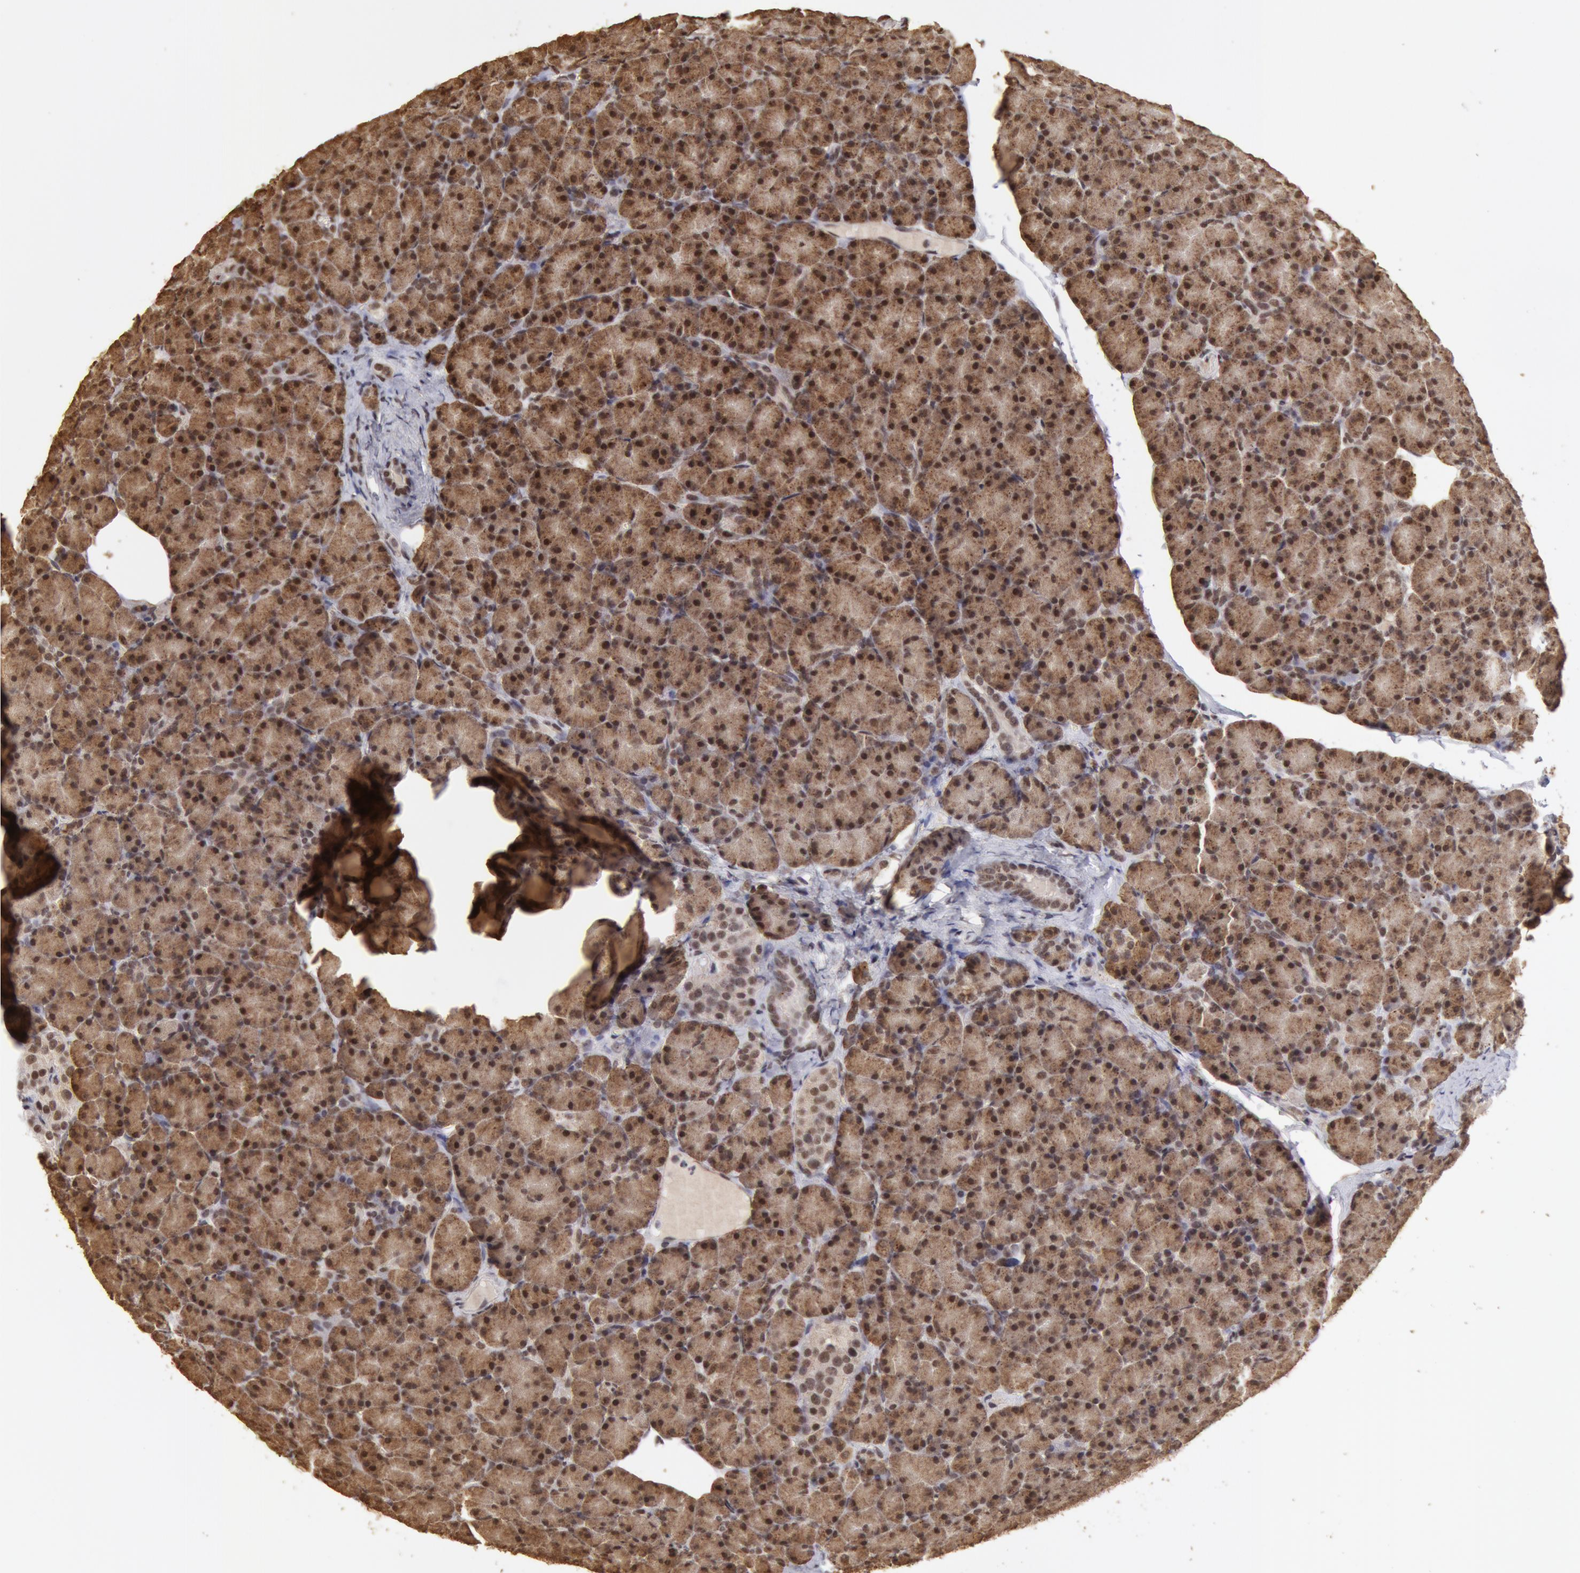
{"staining": {"intensity": "strong", "quantity": ">75%", "location": "cytoplasmic/membranous,nuclear"}, "tissue": "pancreas", "cell_type": "Exocrine glandular cells", "image_type": "normal", "snomed": [{"axis": "morphology", "description": "Normal tissue, NOS"}, {"axis": "topography", "description": "Pancreas"}], "caption": "Immunohistochemical staining of normal human pancreas exhibits strong cytoplasmic/membranous,nuclear protein positivity in approximately >75% of exocrine glandular cells.", "gene": "VRTN", "patient": {"sex": "female", "age": 43}}